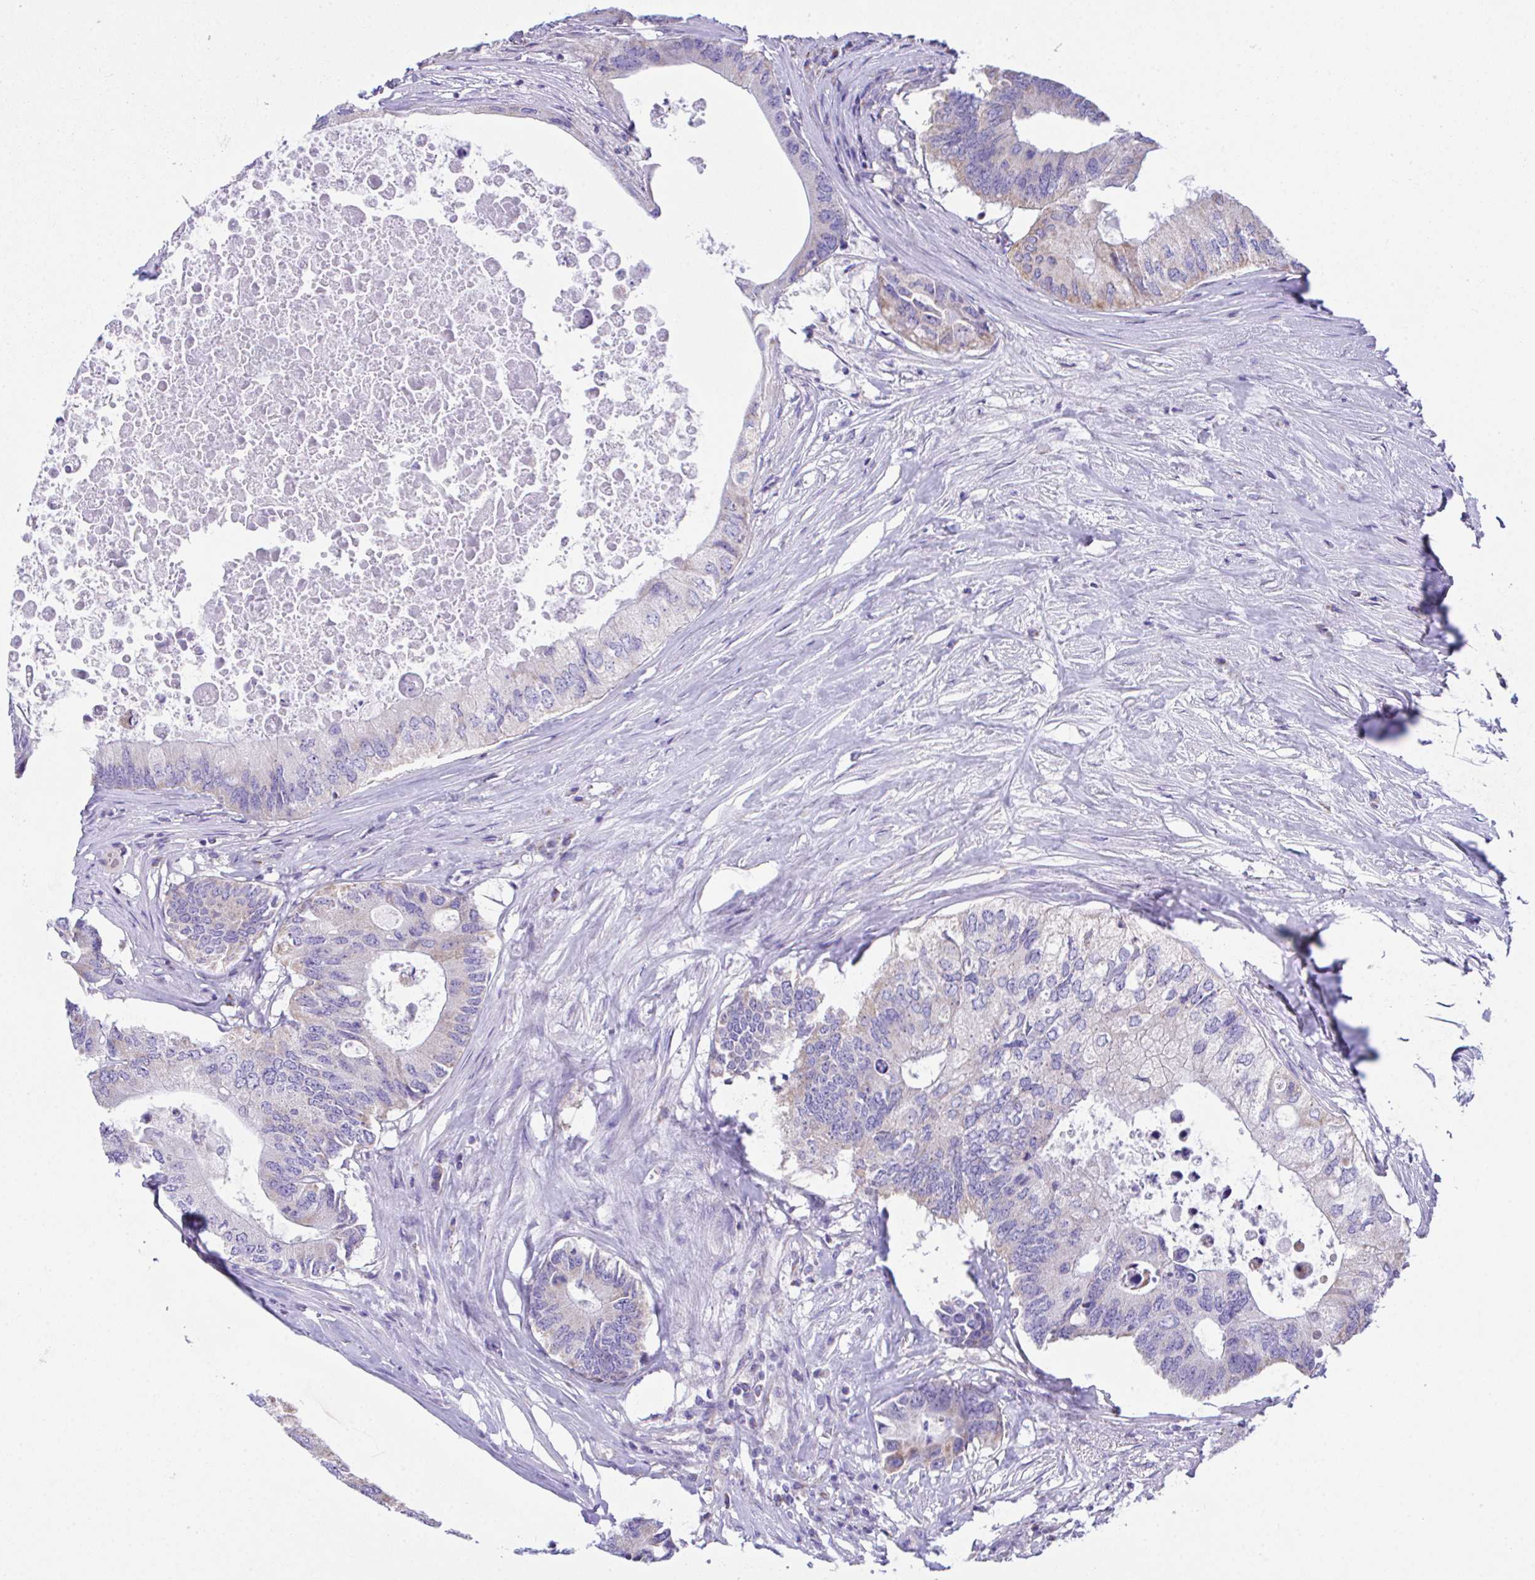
{"staining": {"intensity": "weak", "quantity": "<25%", "location": "cytoplasmic/membranous"}, "tissue": "colorectal cancer", "cell_type": "Tumor cells", "image_type": "cancer", "snomed": [{"axis": "morphology", "description": "Adenocarcinoma, NOS"}, {"axis": "topography", "description": "Colon"}], "caption": "Histopathology image shows no protein staining in tumor cells of colorectal cancer (adenocarcinoma) tissue. Nuclei are stained in blue.", "gene": "NLRP8", "patient": {"sex": "male", "age": 71}}